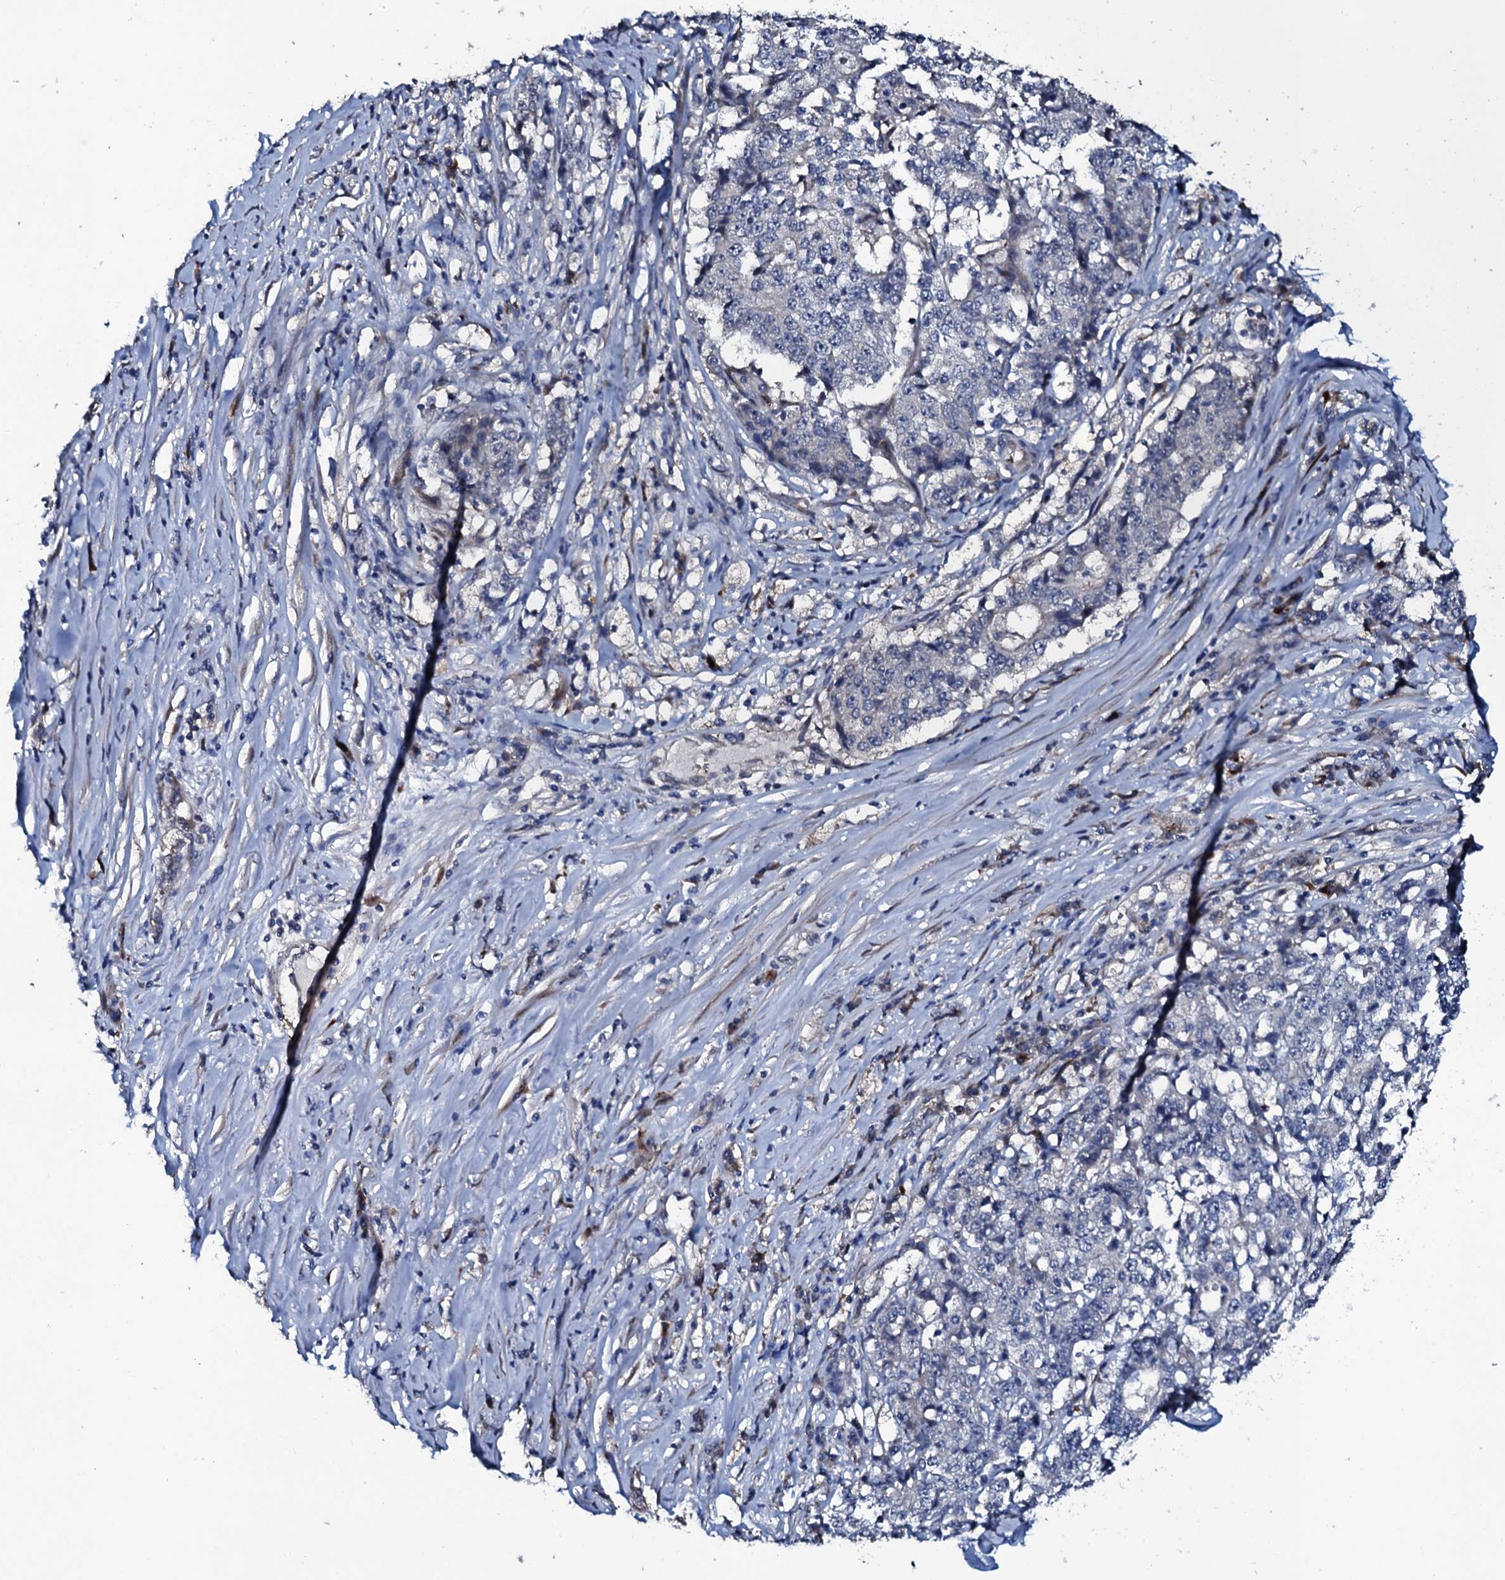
{"staining": {"intensity": "negative", "quantity": "none", "location": "none"}, "tissue": "stomach cancer", "cell_type": "Tumor cells", "image_type": "cancer", "snomed": [{"axis": "morphology", "description": "Adenocarcinoma, NOS"}, {"axis": "topography", "description": "Stomach"}], "caption": "The IHC image has no significant expression in tumor cells of stomach adenocarcinoma tissue.", "gene": "IL12B", "patient": {"sex": "male", "age": 59}}